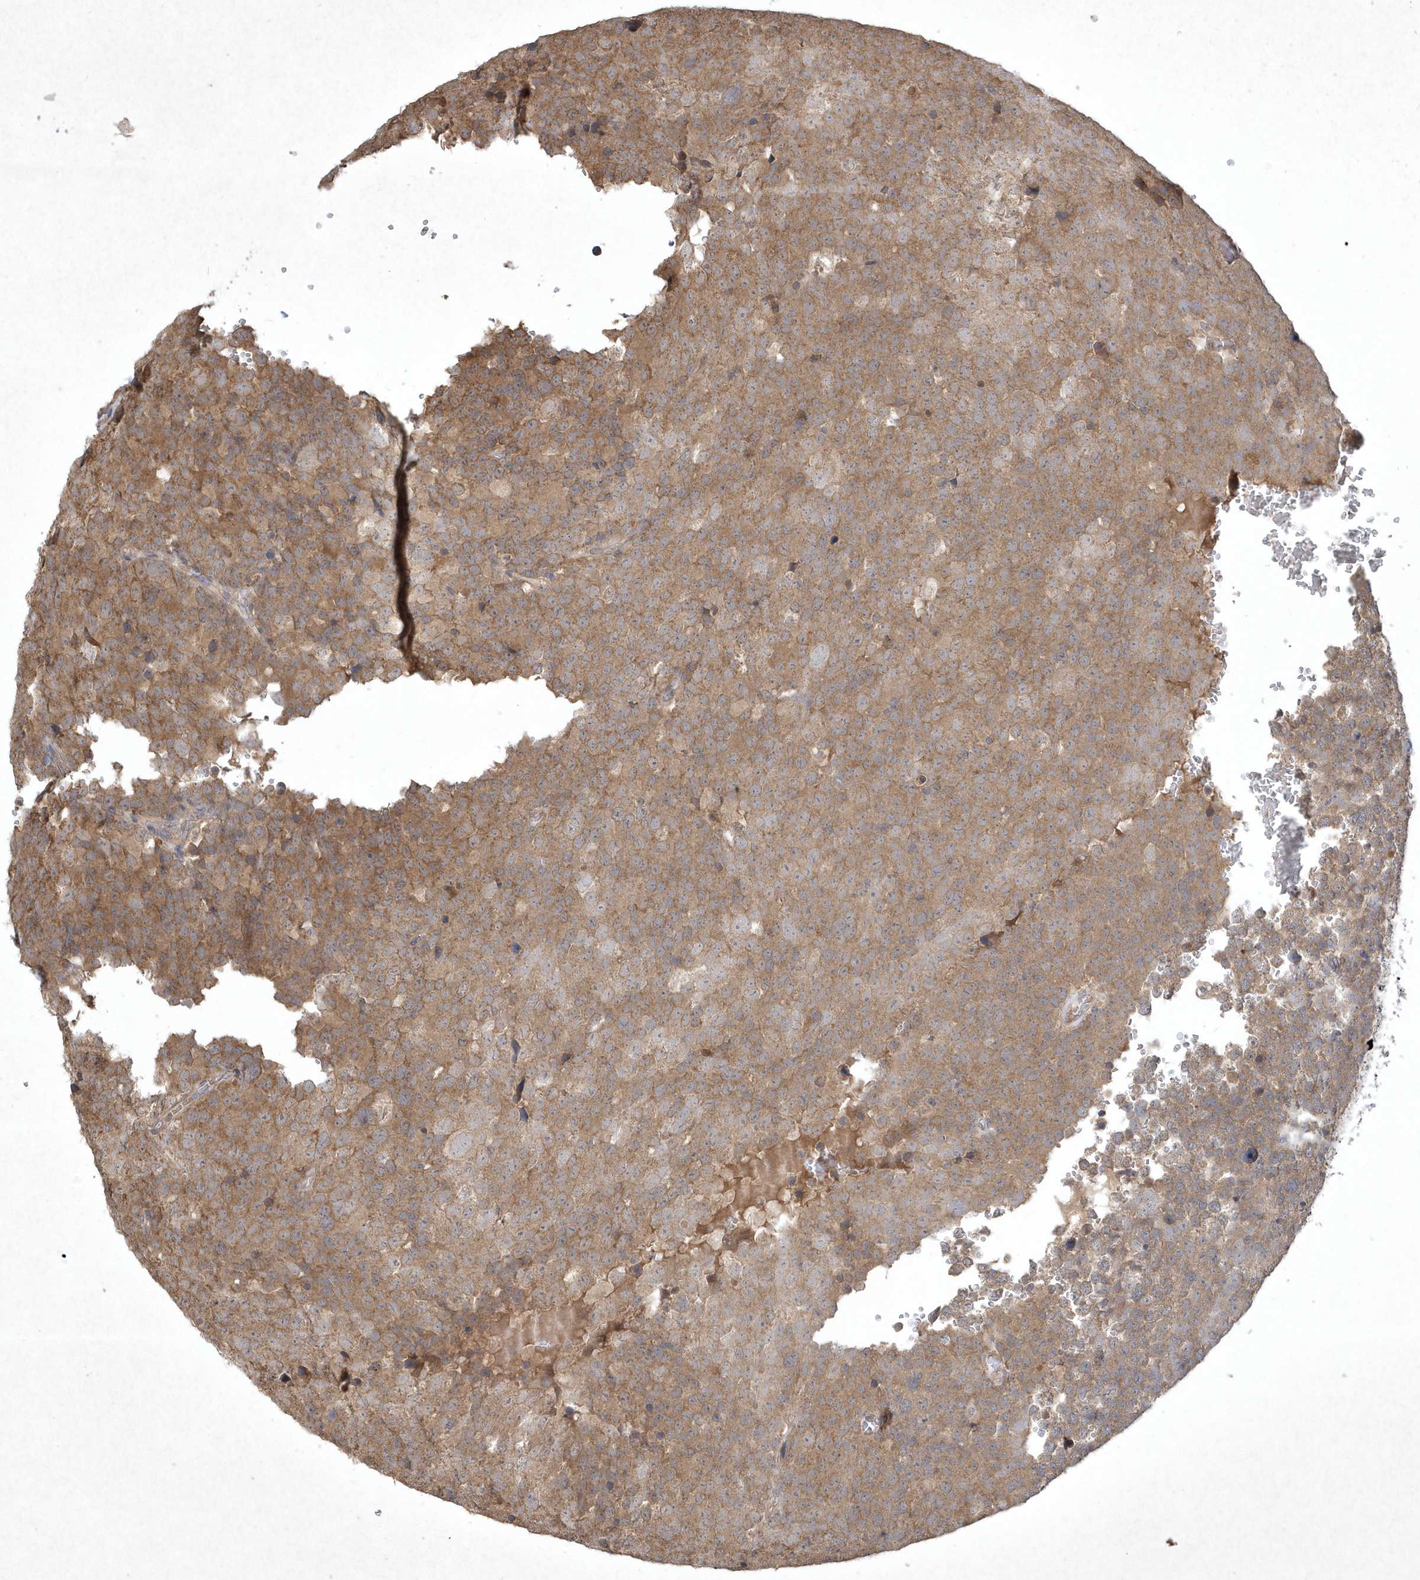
{"staining": {"intensity": "moderate", "quantity": ">75%", "location": "cytoplasmic/membranous"}, "tissue": "testis cancer", "cell_type": "Tumor cells", "image_type": "cancer", "snomed": [{"axis": "morphology", "description": "Seminoma, NOS"}, {"axis": "topography", "description": "Testis"}], "caption": "Immunohistochemical staining of human testis cancer displays medium levels of moderate cytoplasmic/membranous expression in approximately >75% of tumor cells.", "gene": "AKR7A2", "patient": {"sex": "male", "age": 71}}